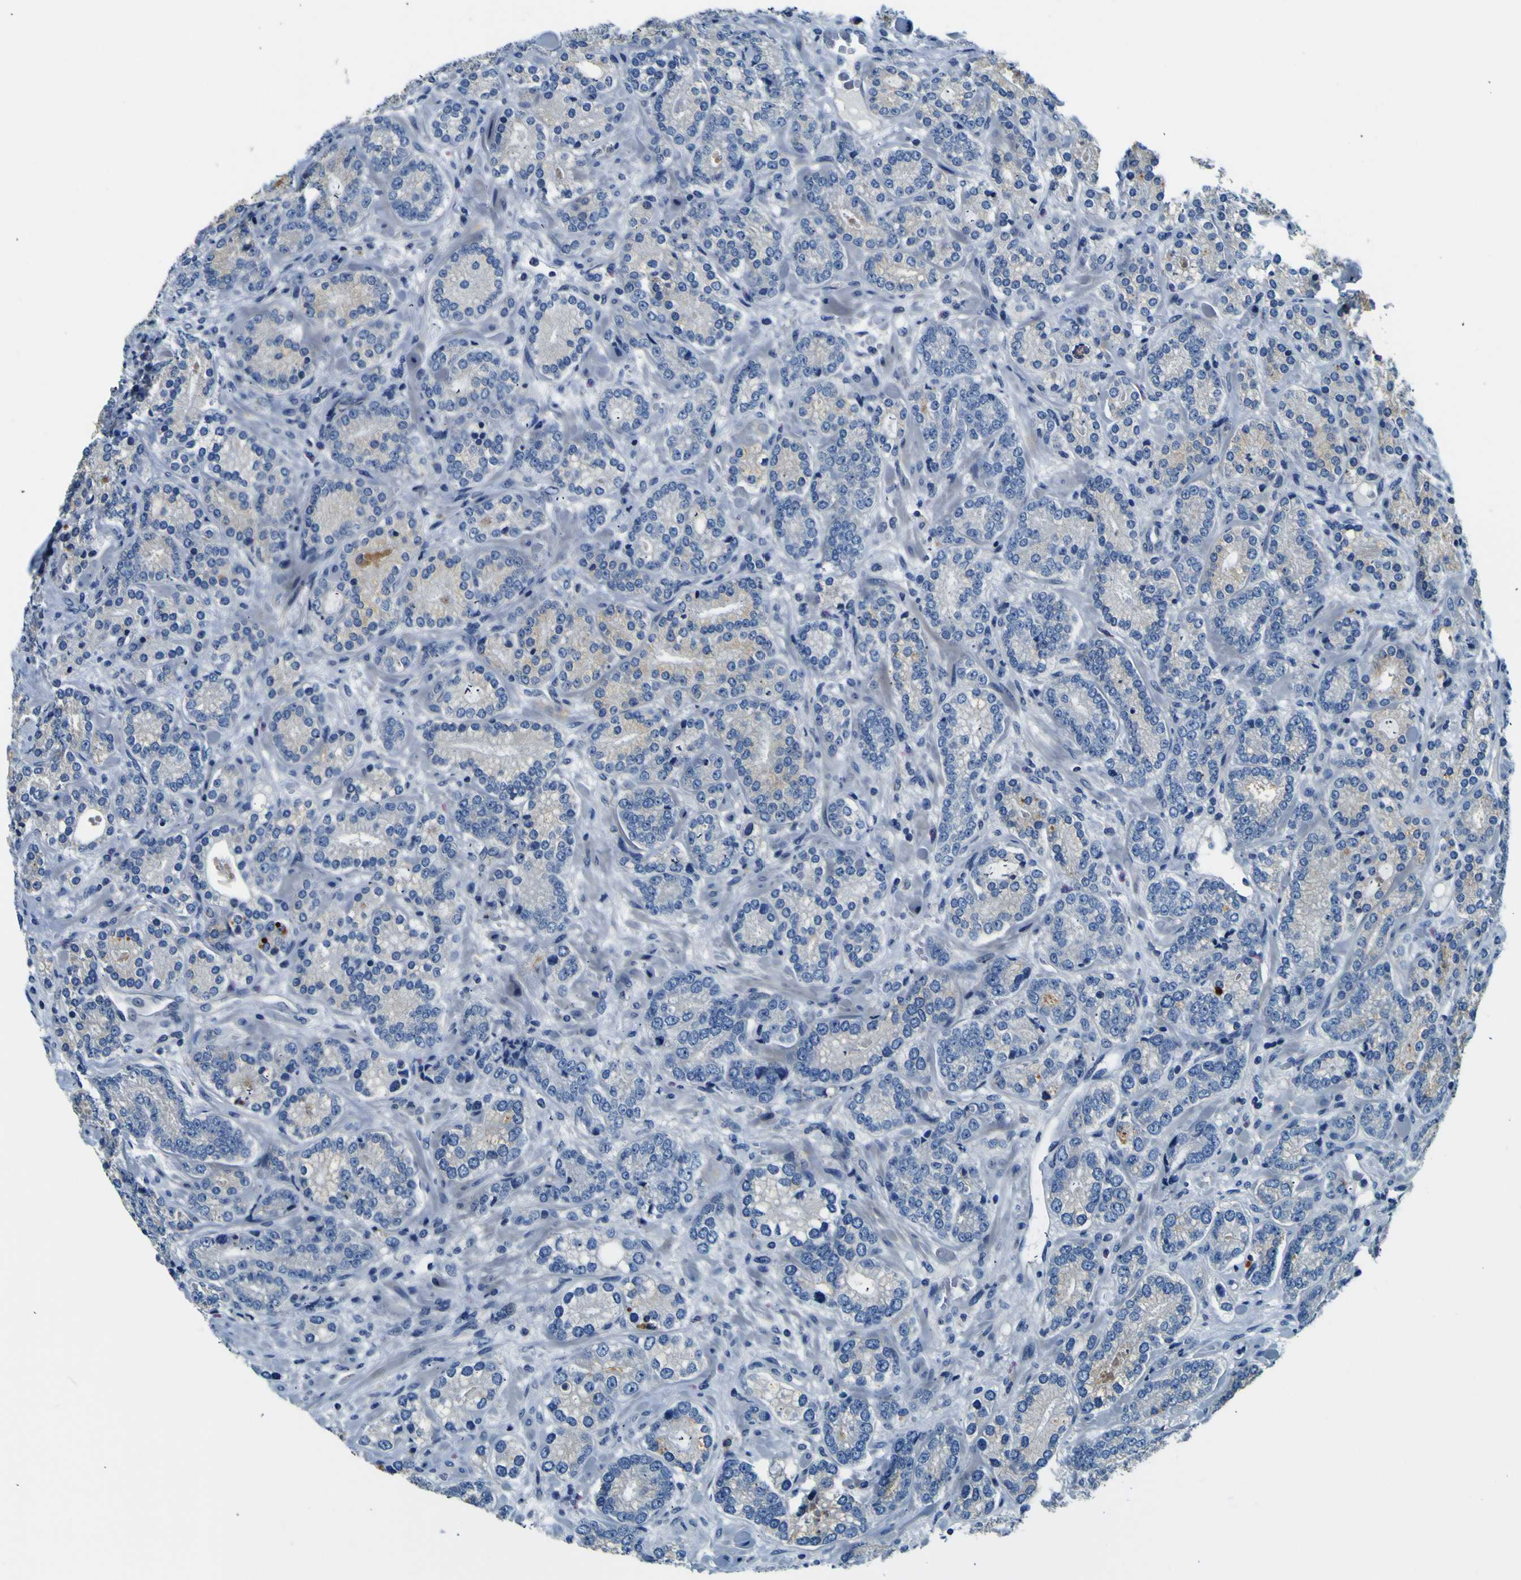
{"staining": {"intensity": "negative", "quantity": "none", "location": "none"}, "tissue": "prostate cancer", "cell_type": "Tumor cells", "image_type": "cancer", "snomed": [{"axis": "morphology", "description": "Adenocarcinoma, High grade"}, {"axis": "topography", "description": "Prostate"}], "caption": "Tumor cells show no significant protein expression in prostate adenocarcinoma (high-grade). Brightfield microscopy of immunohistochemistry stained with DAB (brown) and hematoxylin (blue), captured at high magnification.", "gene": "ADGRA2", "patient": {"sex": "male", "age": 61}}